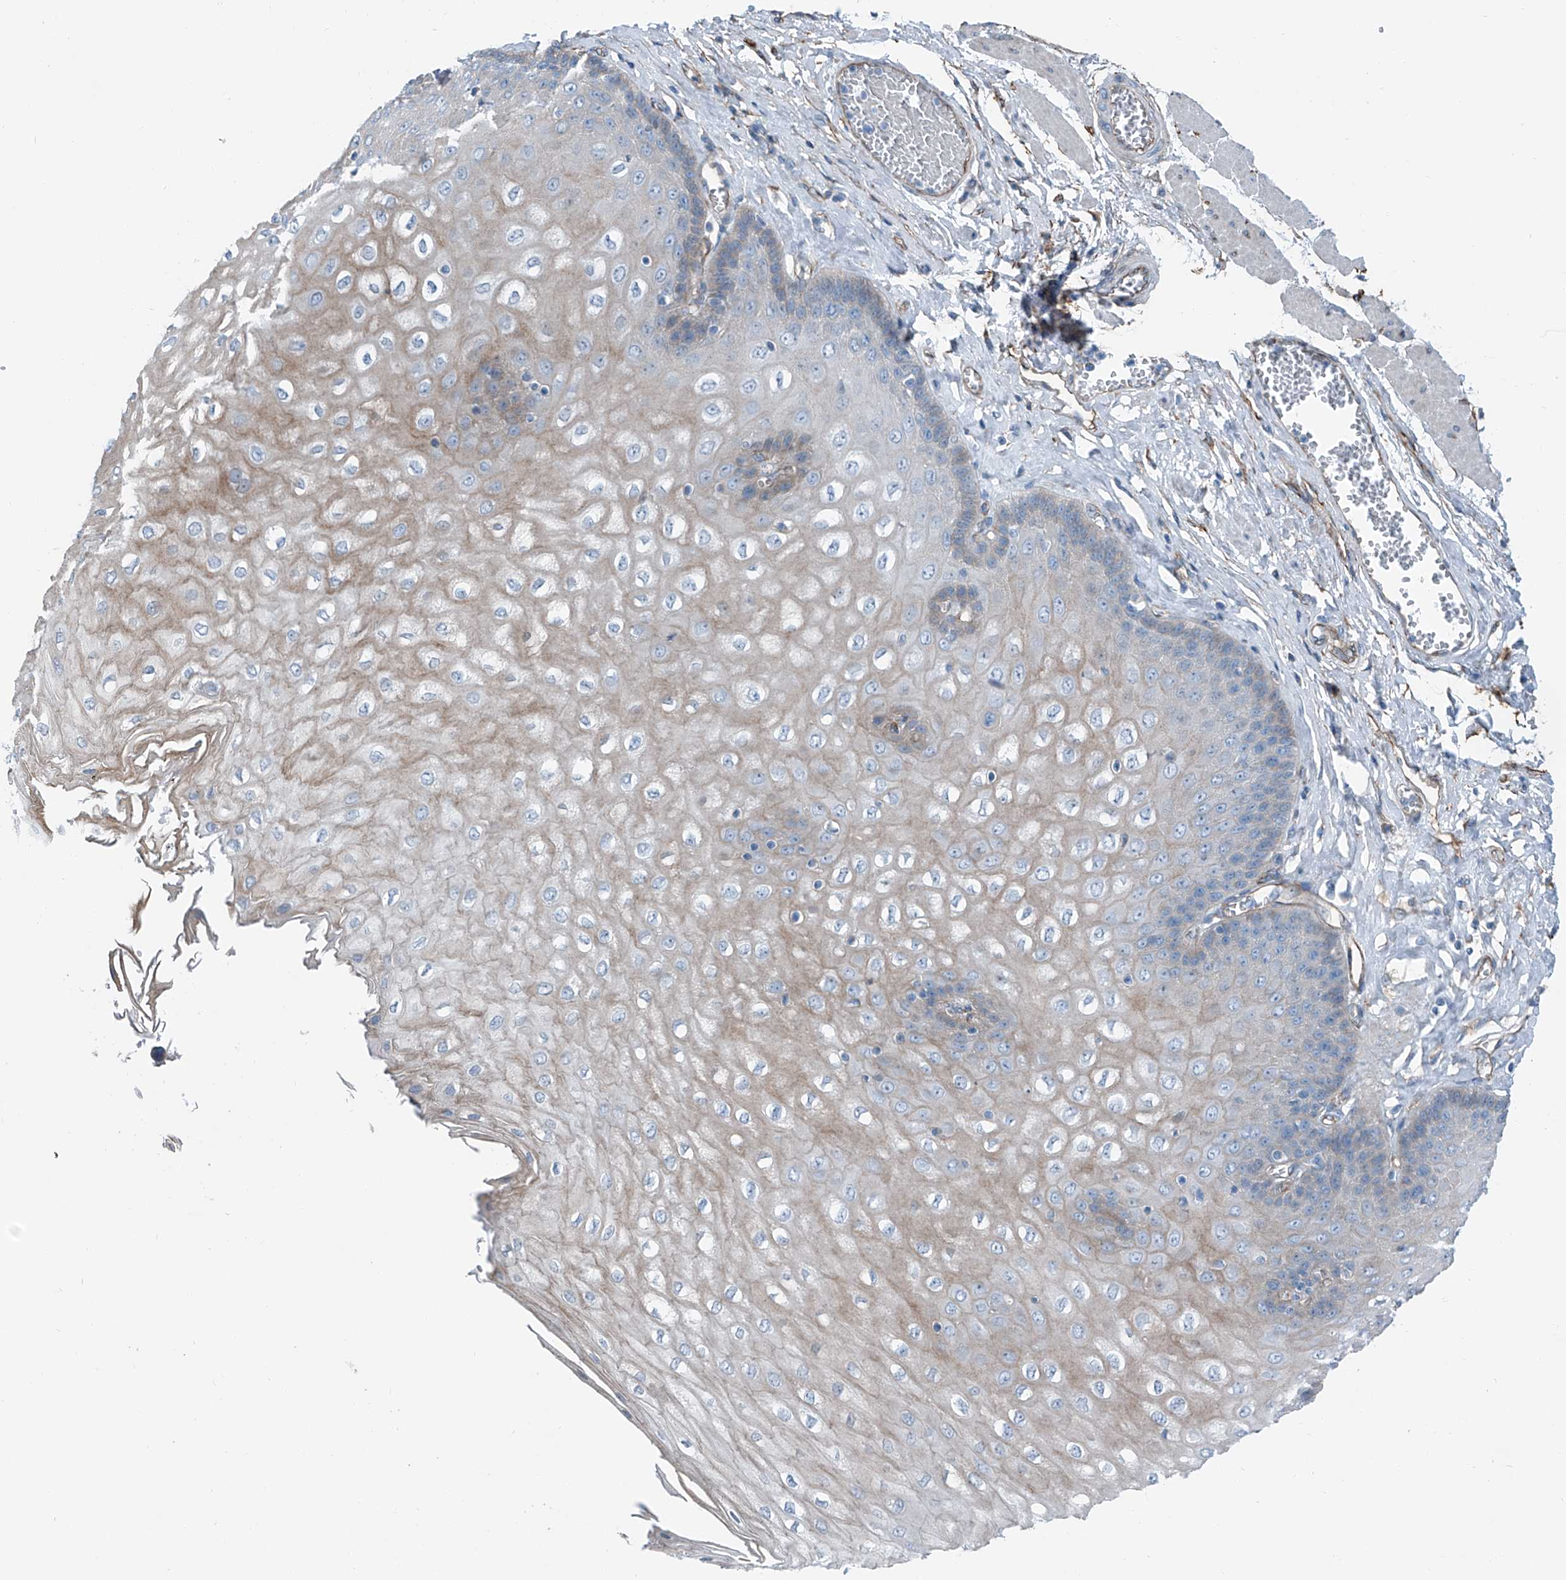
{"staining": {"intensity": "moderate", "quantity": "25%-75%", "location": "cytoplasmic/membranous"}, "tissue": "esophagus", "cell_type": "Squamous epithelial cells", "image_type": "normal", "snomed": [{"axis": "morphology", "description": "Normal tissue, NOS"}, {"axis": "topography", "description": "Esophagus"}], "caption": "A medium amount of moderate cytoplasmic/membranous staining is present in about 25%-75% of squamous epithelial cells in normal esophagus. Nuclei are stained in blue.", "gene": "THEMIS2", "patient": {"sex": "male", "age": 60}}